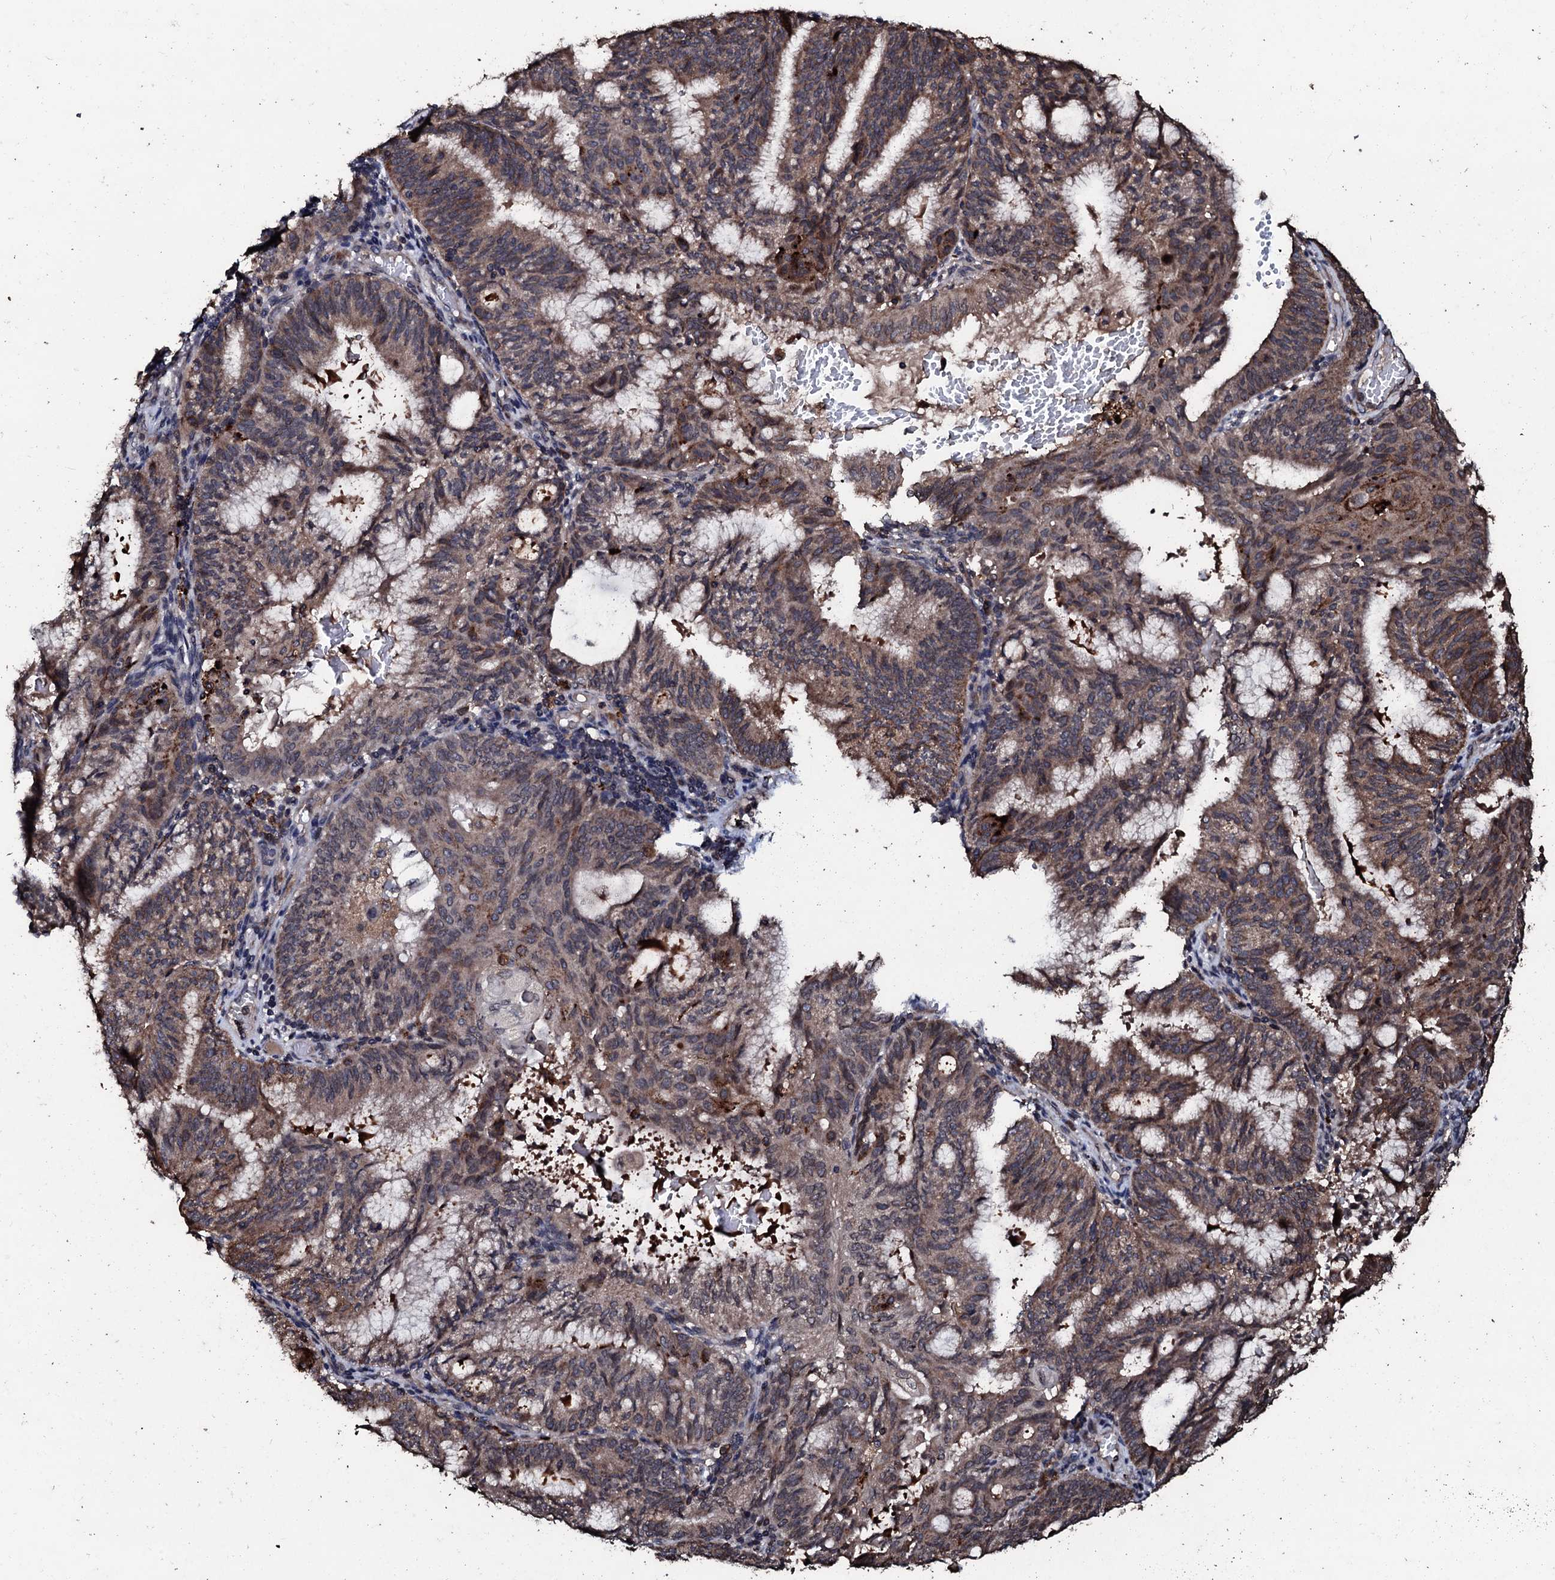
{"staining": {"intensity": "moderate", "quantity": ">75%", "location": "cytoplasmic/membranous"}, "tissue": "endometrial cancer", "cell_type": "Tumor cells", "image_type": "cancer", "snomed": [{"axis": "morphology", "description": "Adenocarcinoma, NOS"}, {"axis": "topography", "description": "Endometrium"}], "caption": "Tumor cells reveal moderate cytoplasmic/membranous expression in approximately >75% of cells in endometrial adenocarcinoma.", "gene": "SDHAF2", "patient": {"sex": "female", "age": 49}}